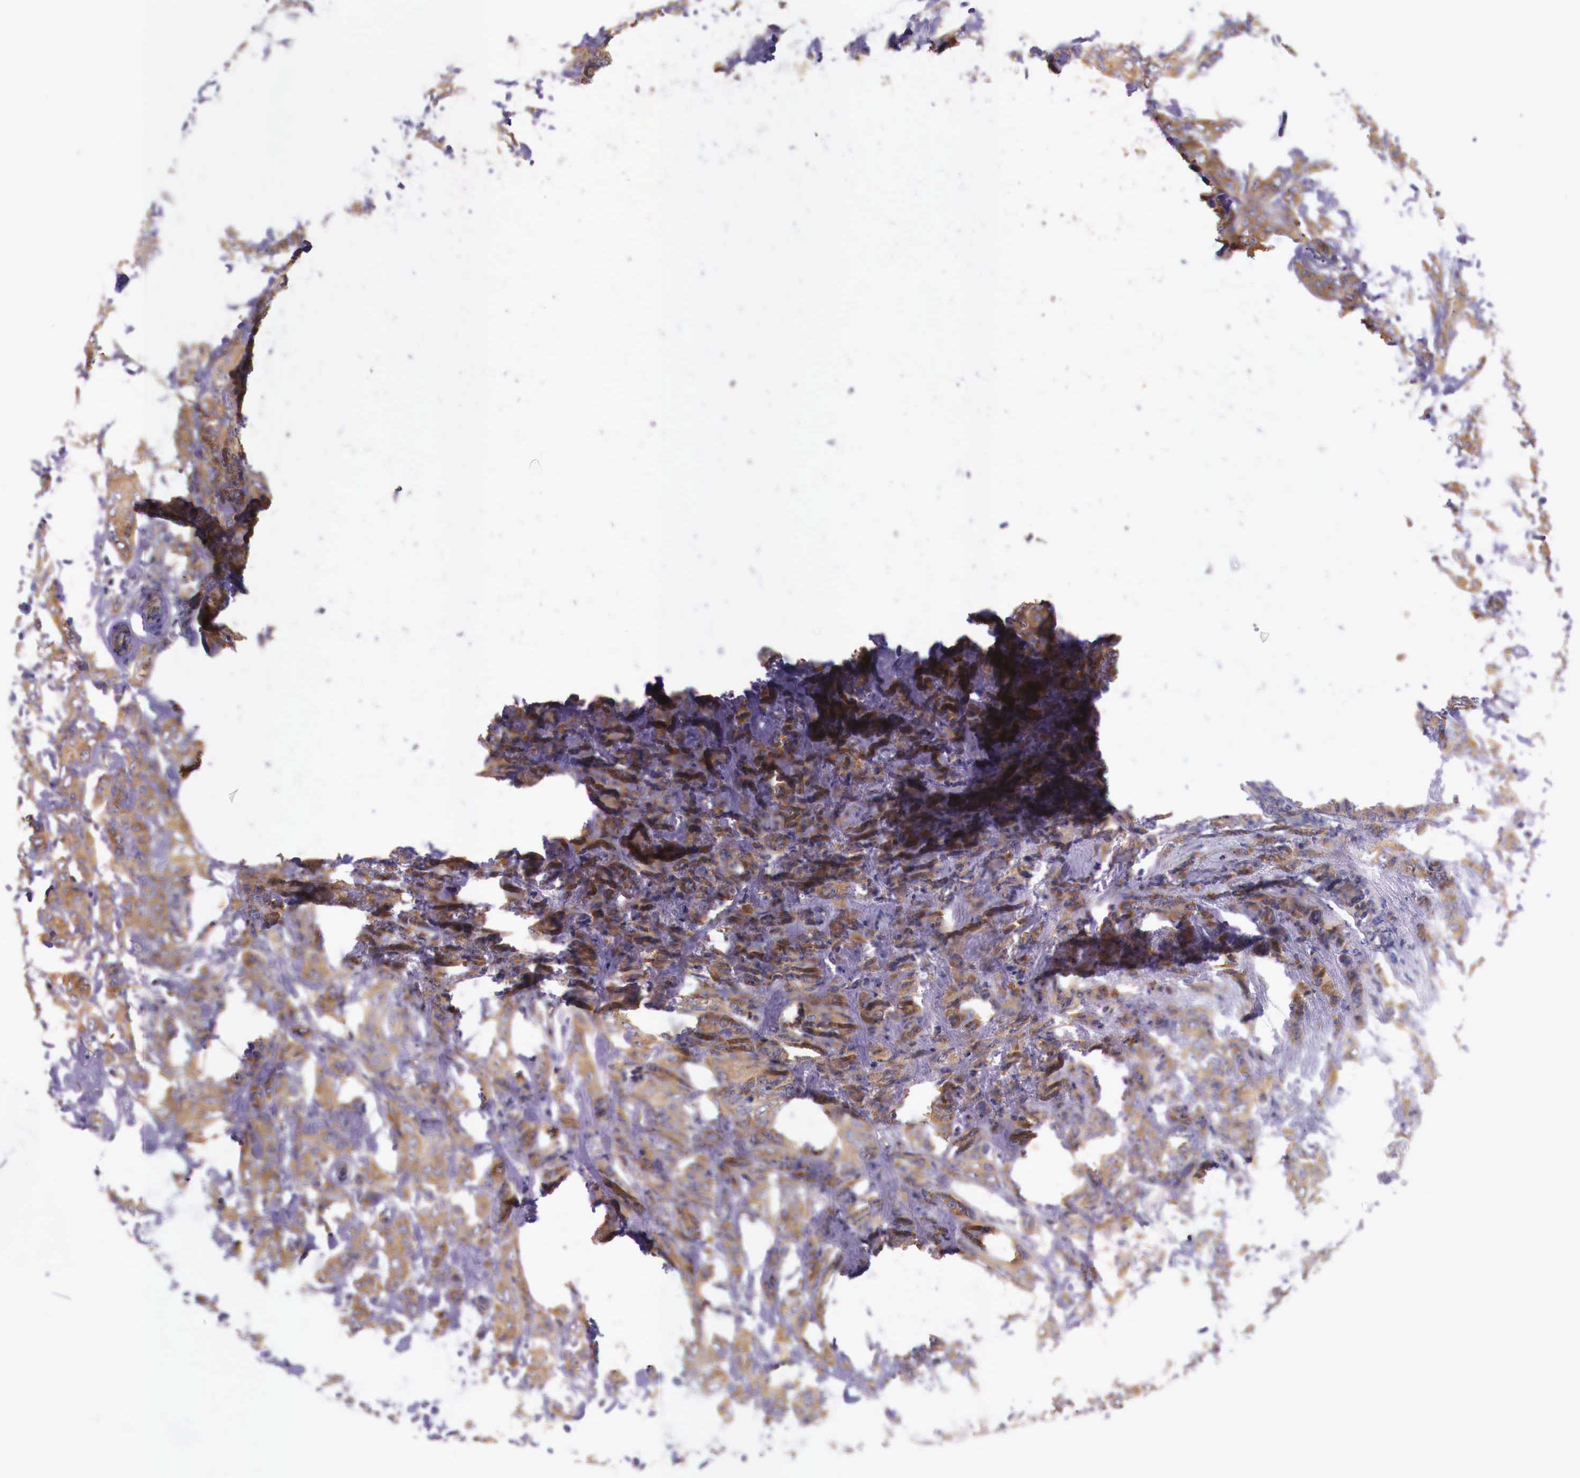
{"staining": {"intensity": "moderate", "quantity": ">75%", "location": "cytoplasmic/membranous"}, "tissue": "breast cancer", "cell_type": "Tumor cells", "image_type": "cancer", "snomed": [{"axis": "morphology", "description": "Duct carcinoma"}, {"axis": "topography", "description": "Breast"}], "caption": "Immunohistochemical staining of breast cancer (intraductal carcinoma) displays medium levels of moderate cytoplasmic/membranous protein staining in approximately >75% of tumor cells.", "gene": "GRIPAP1", "patient": {"sex": "female", "age": 53}}